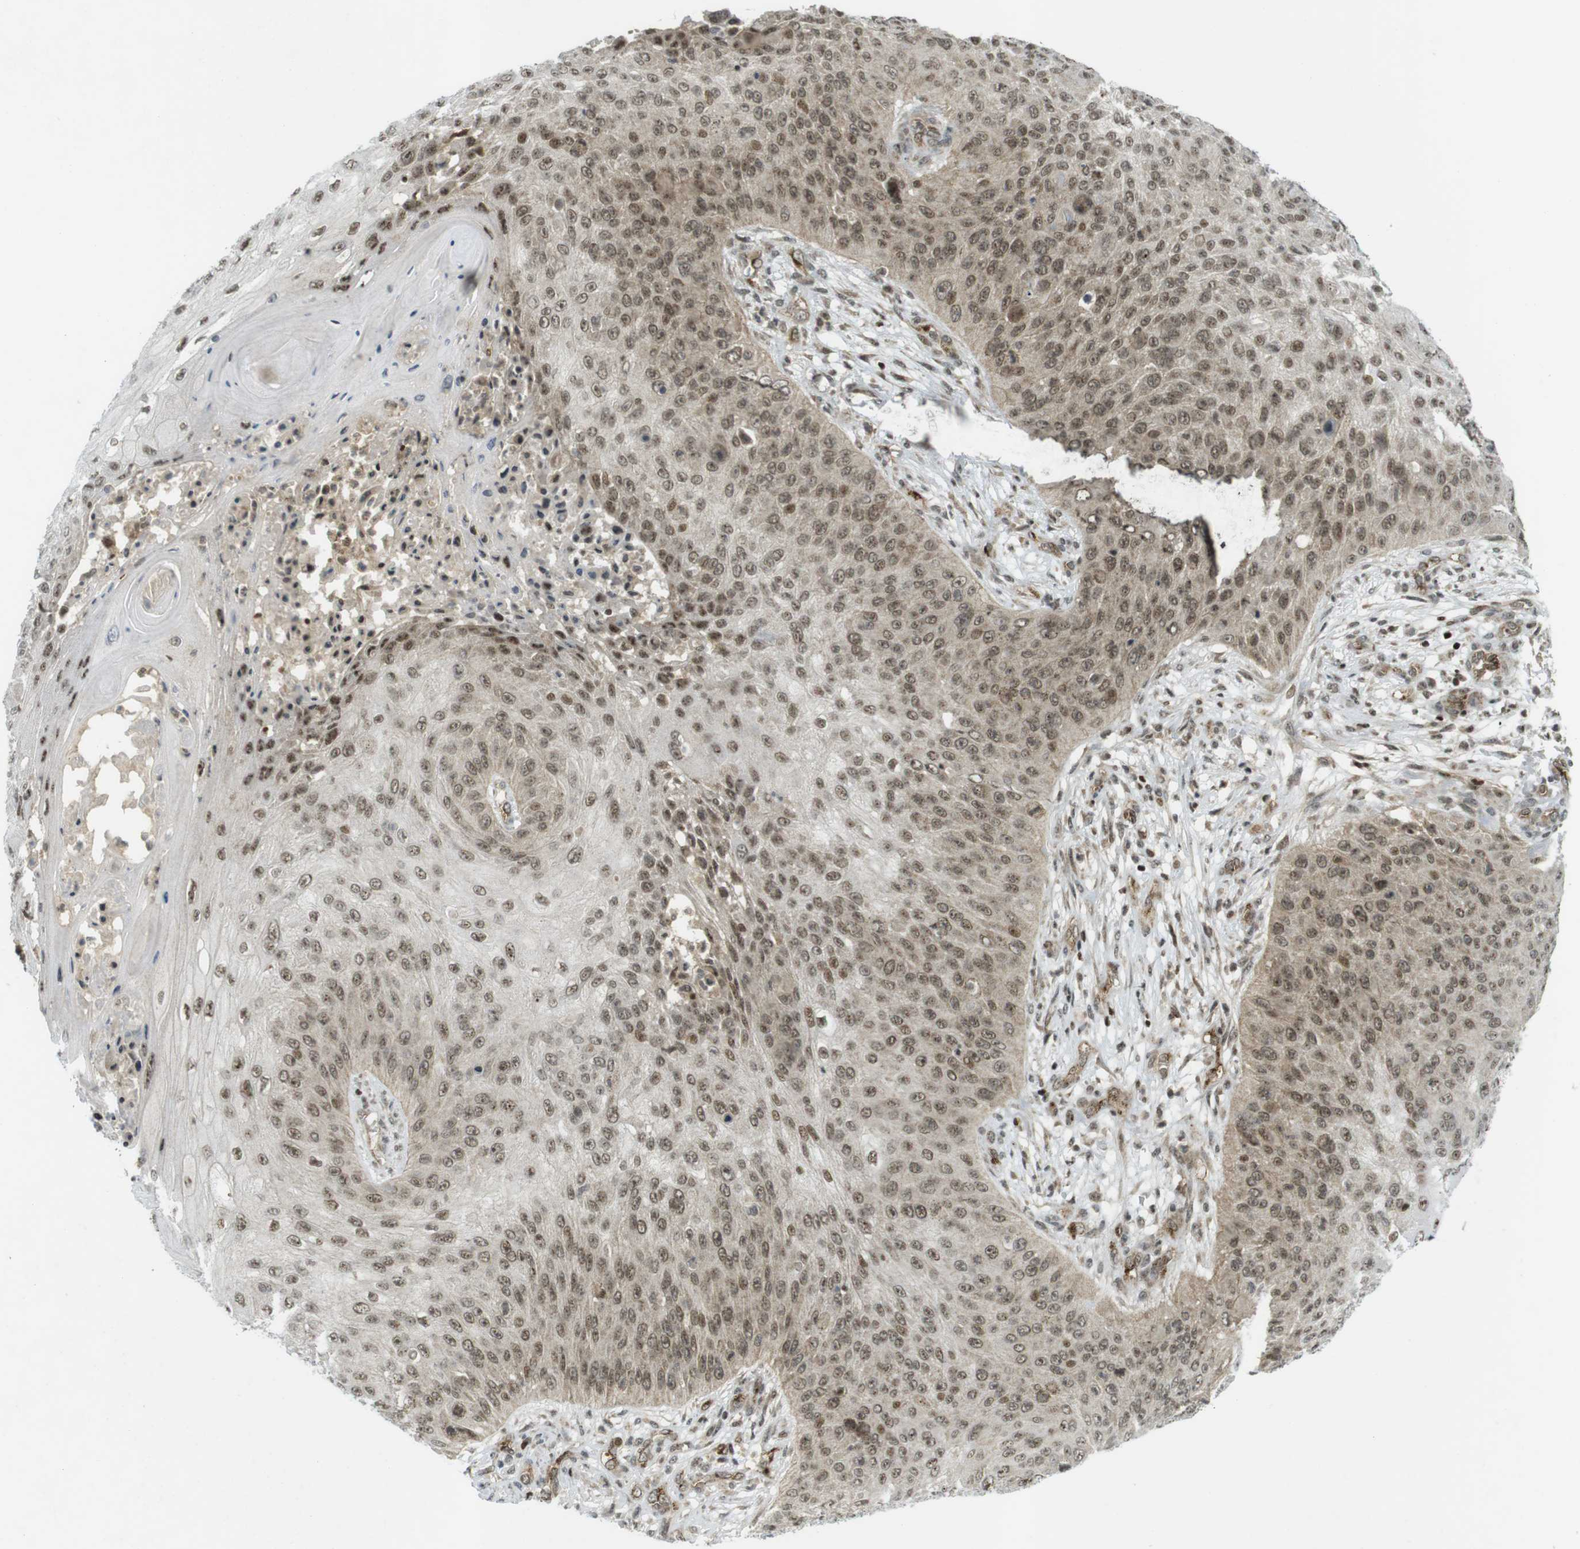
{"staining": {"intensity": "moderate", "quantity": ">75%", "location": "nuclear"}, "tissue": "skin cancer", "cell_type": "Tumor cells", "image_type": "cancer", "snomed": [{"axis": "morphology", "description": "Squamous cell carcinoma, NOS"}, {"axis": "topography", "description": "Skin"}], "caption": "Immunohistochemistry image of neoplastic tissue: skin cancer (squamous cell carcinoma) stained using immunohistochemistry shows medium levels of moderate protein expression localized specifically in the nuclear of tumor cells, appearing as a nuclear brown color.", "gene": "PPP1R13B", "patient": {"sex": "female", "age": 80}}